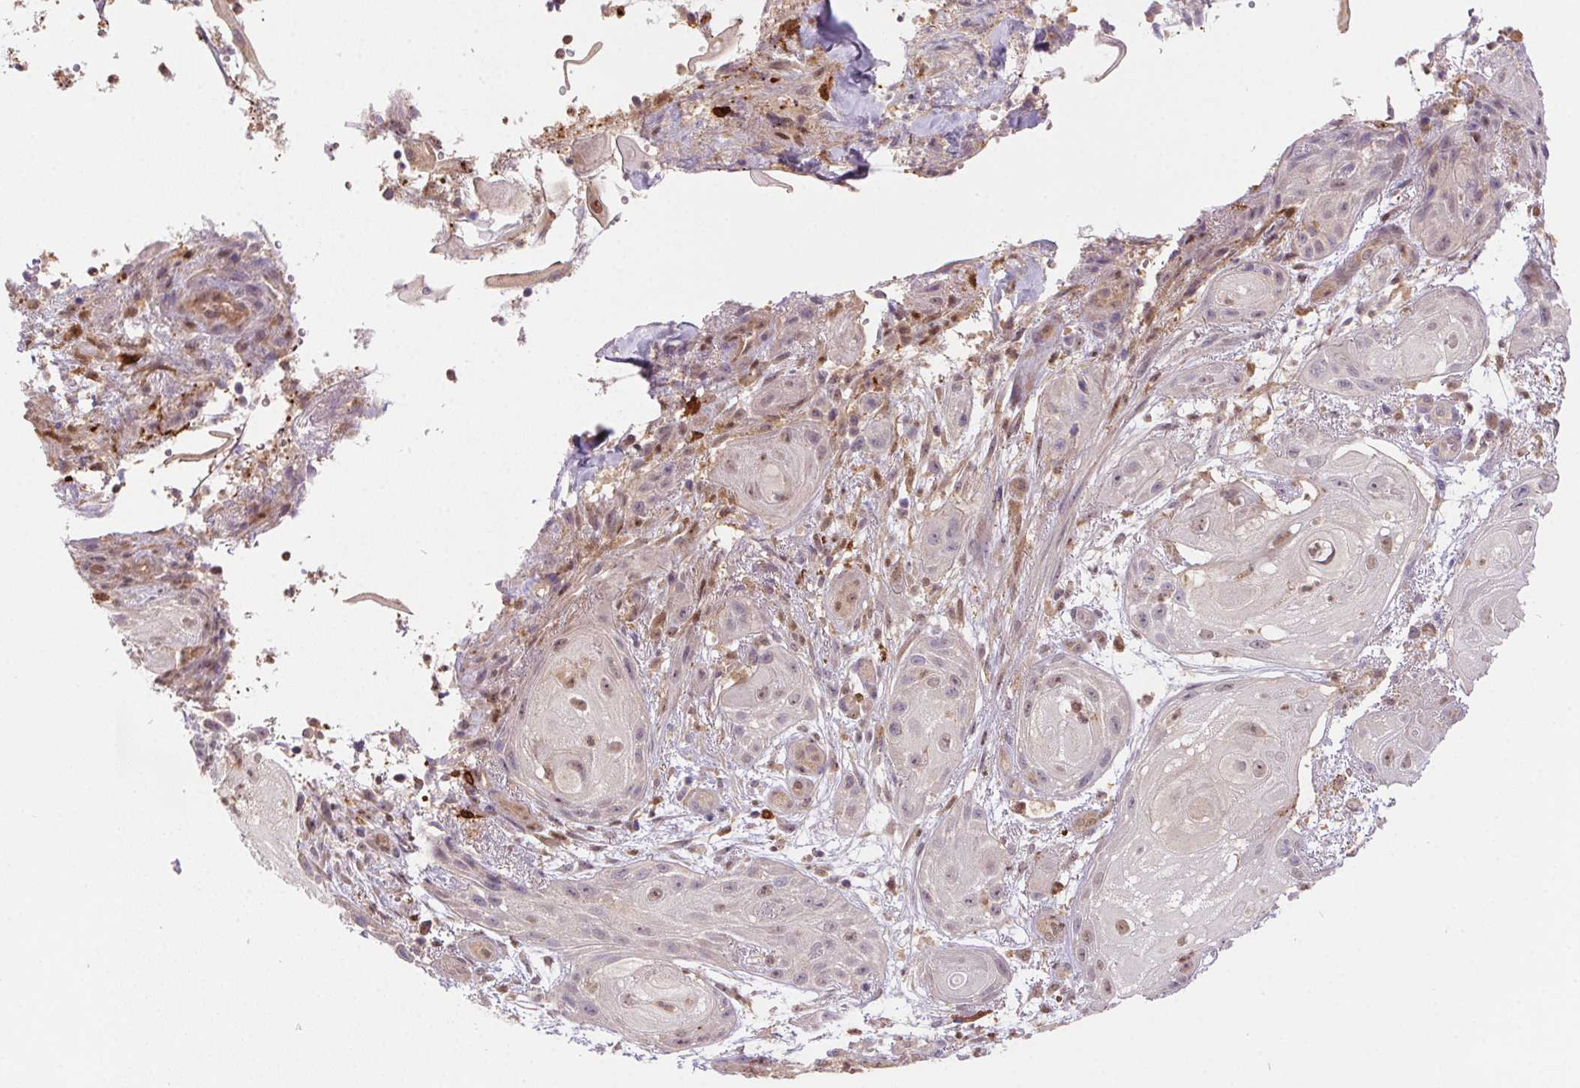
{"staining": {"intensity": "weak", "quantity": "25%-75%", "location": "nuclear"}, "tissue": "skin cancer", "cell_type": "Tumor cells", "image_type": "cancer", "snomed": [{"axis": "morphology", "description": "Squamous cell carcinoma, NOS"}, {"axis": "topography", "description": "Skin"}], "caption": "Immunohistochemical staining of skin cancer exhibits low levels of weak nuclear protein staining in about 25%-75% of tumor cells.", "gene": "NUDT16", "patient": {"sex": "male", "age": 62}}